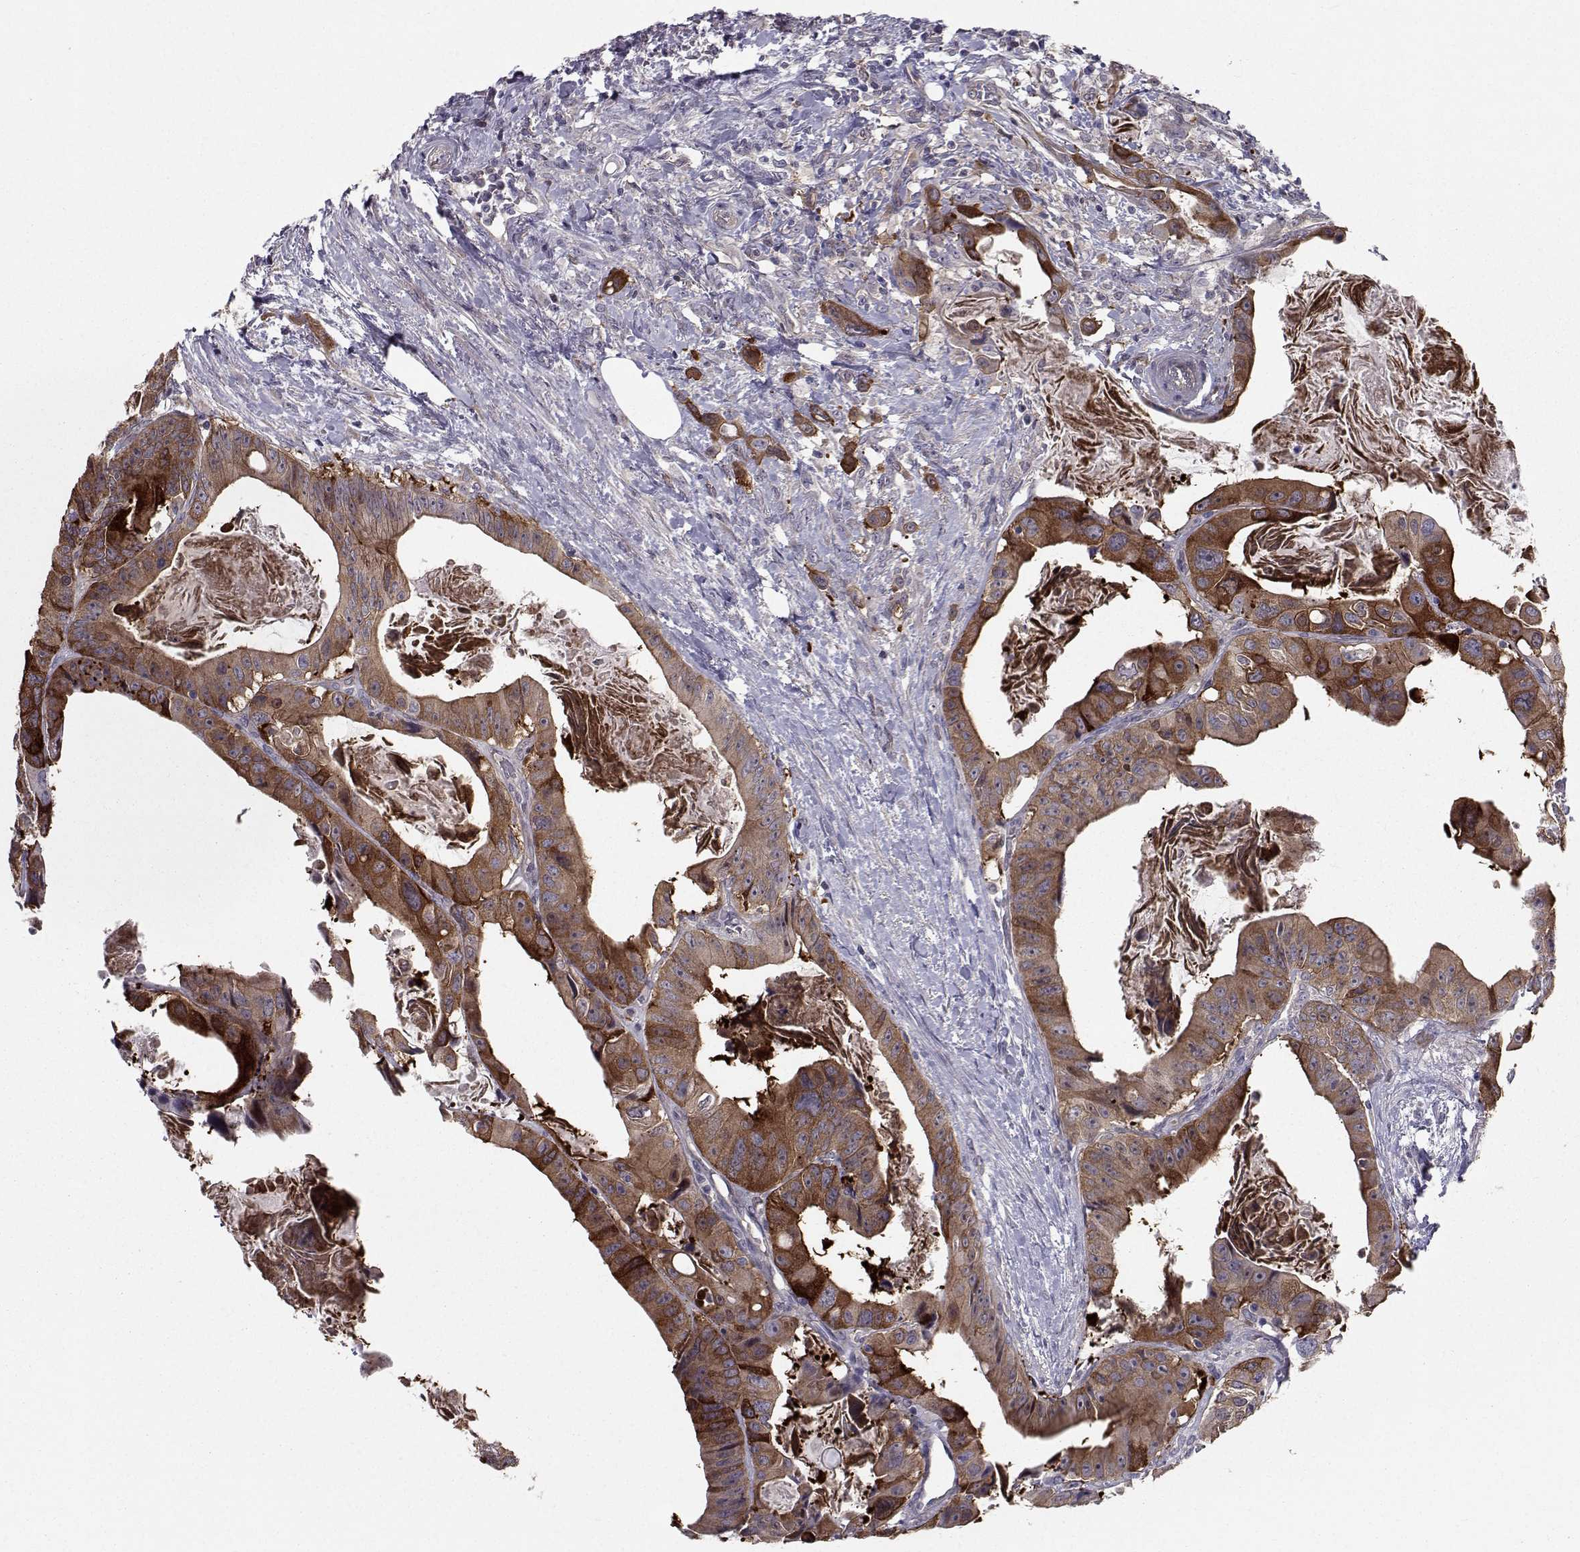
{"staining": {"intensity": "strong", "quantity": "25%-75%", "location": "cytoplasmic/membranous"}, "tissue": "colorectal cancer", "cell_type": "Tumor cells", "image_type": "cancer", "snomed": [{"axis": "morphology", "description": "Adenocarcinoma, NOS"}, {"axis": "topography", "description": "Rectum"}], "caption": "Immunohistochemistry (IHC) staining of colorectal adenocarcinoma, which shows high levels of strong cytoplasmic/membranous positivity in about 25%-75% of tumor cells indicating strong cytoplasmic/membranous protein expression. The staining was performed using DAB (brown) for protein detection and nuclei were counterstained in hematoxylin (blue).", "gene": "HSP90AB1", "patient": {"sex": "male", "age": 64}}